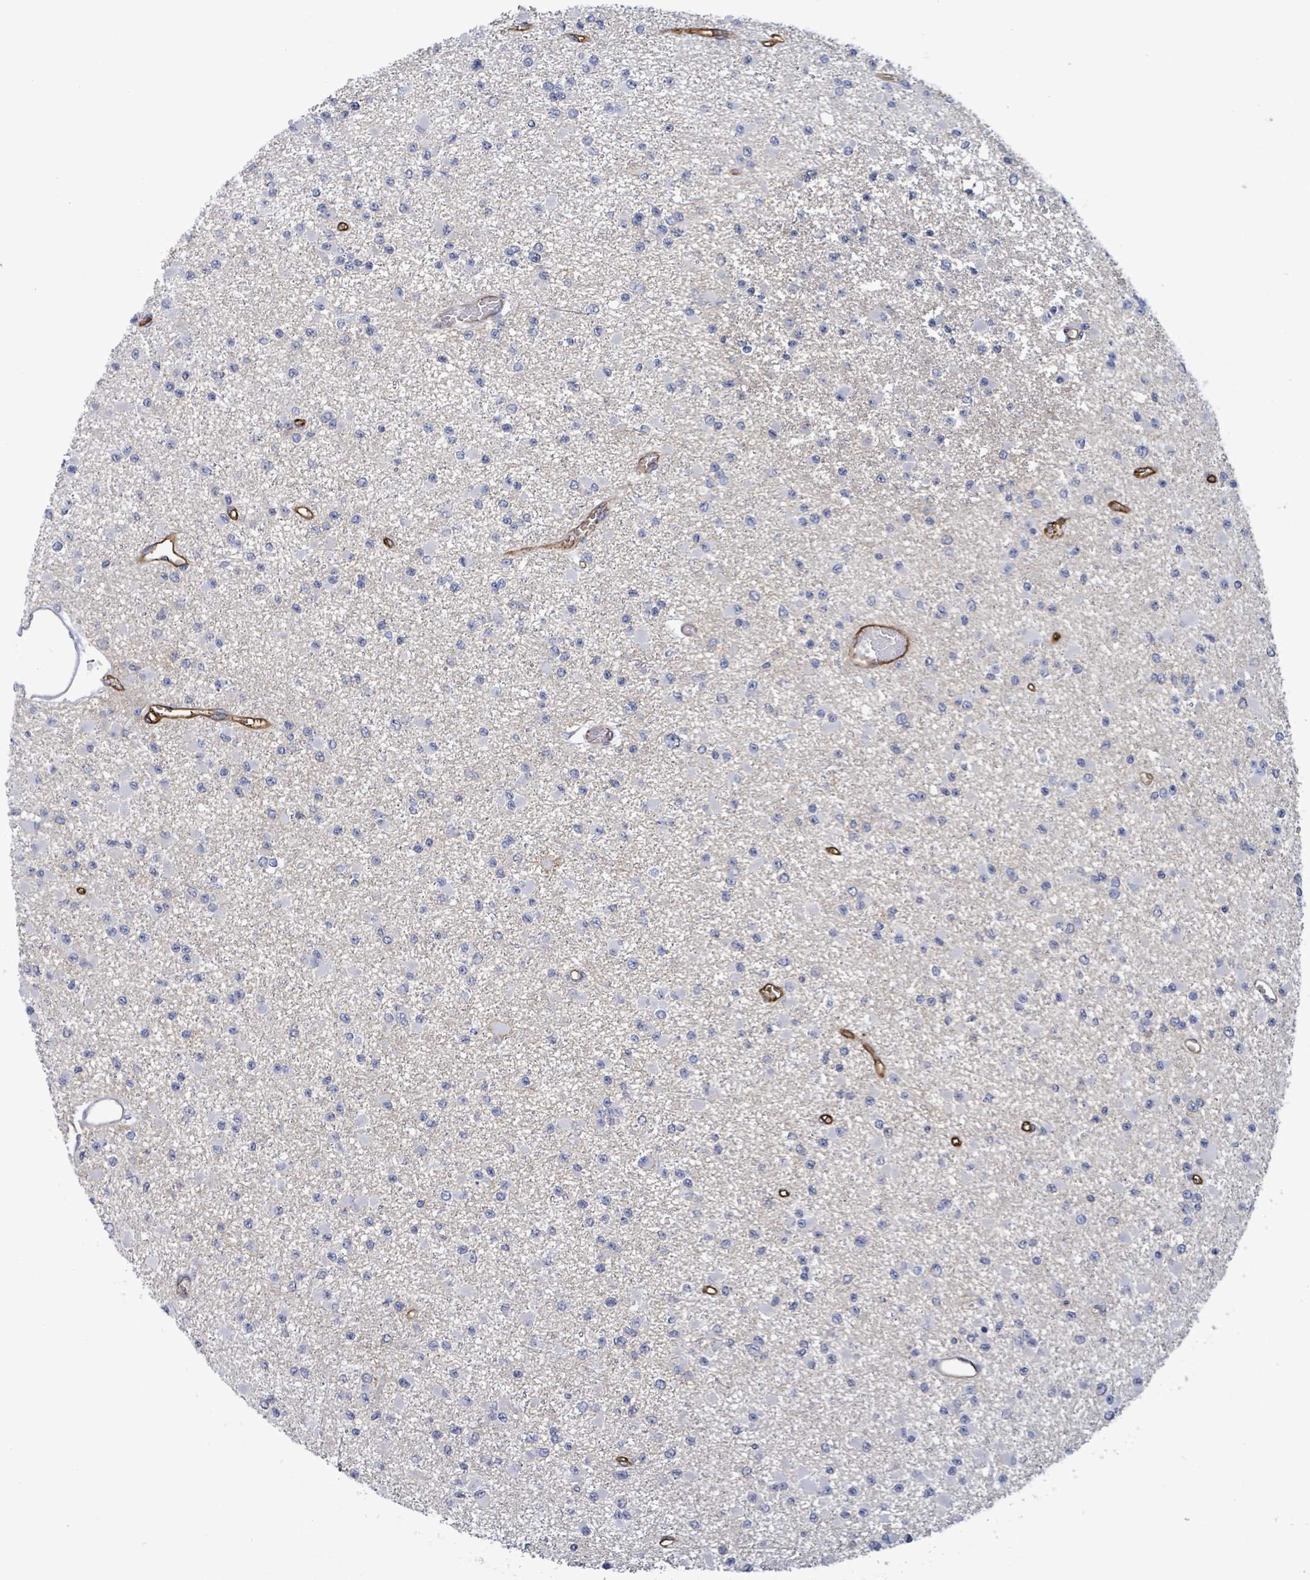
{"staining": {"intensity": "negative", "quantity": "none", "location": "none"}, "tissue": "glioma", "cell_type": "Tumor cells", "image_type": "cancer", "snomed": [{"axis": "morphology", "description": "Glioma, malignant, Low grade"}, {"axis": "topography", "description": "Brain"}], "caption": "Tumor cells show no significant positivity in glioma.", "gene": "BSG", "patient": {"sex": "female", "age": 22}}